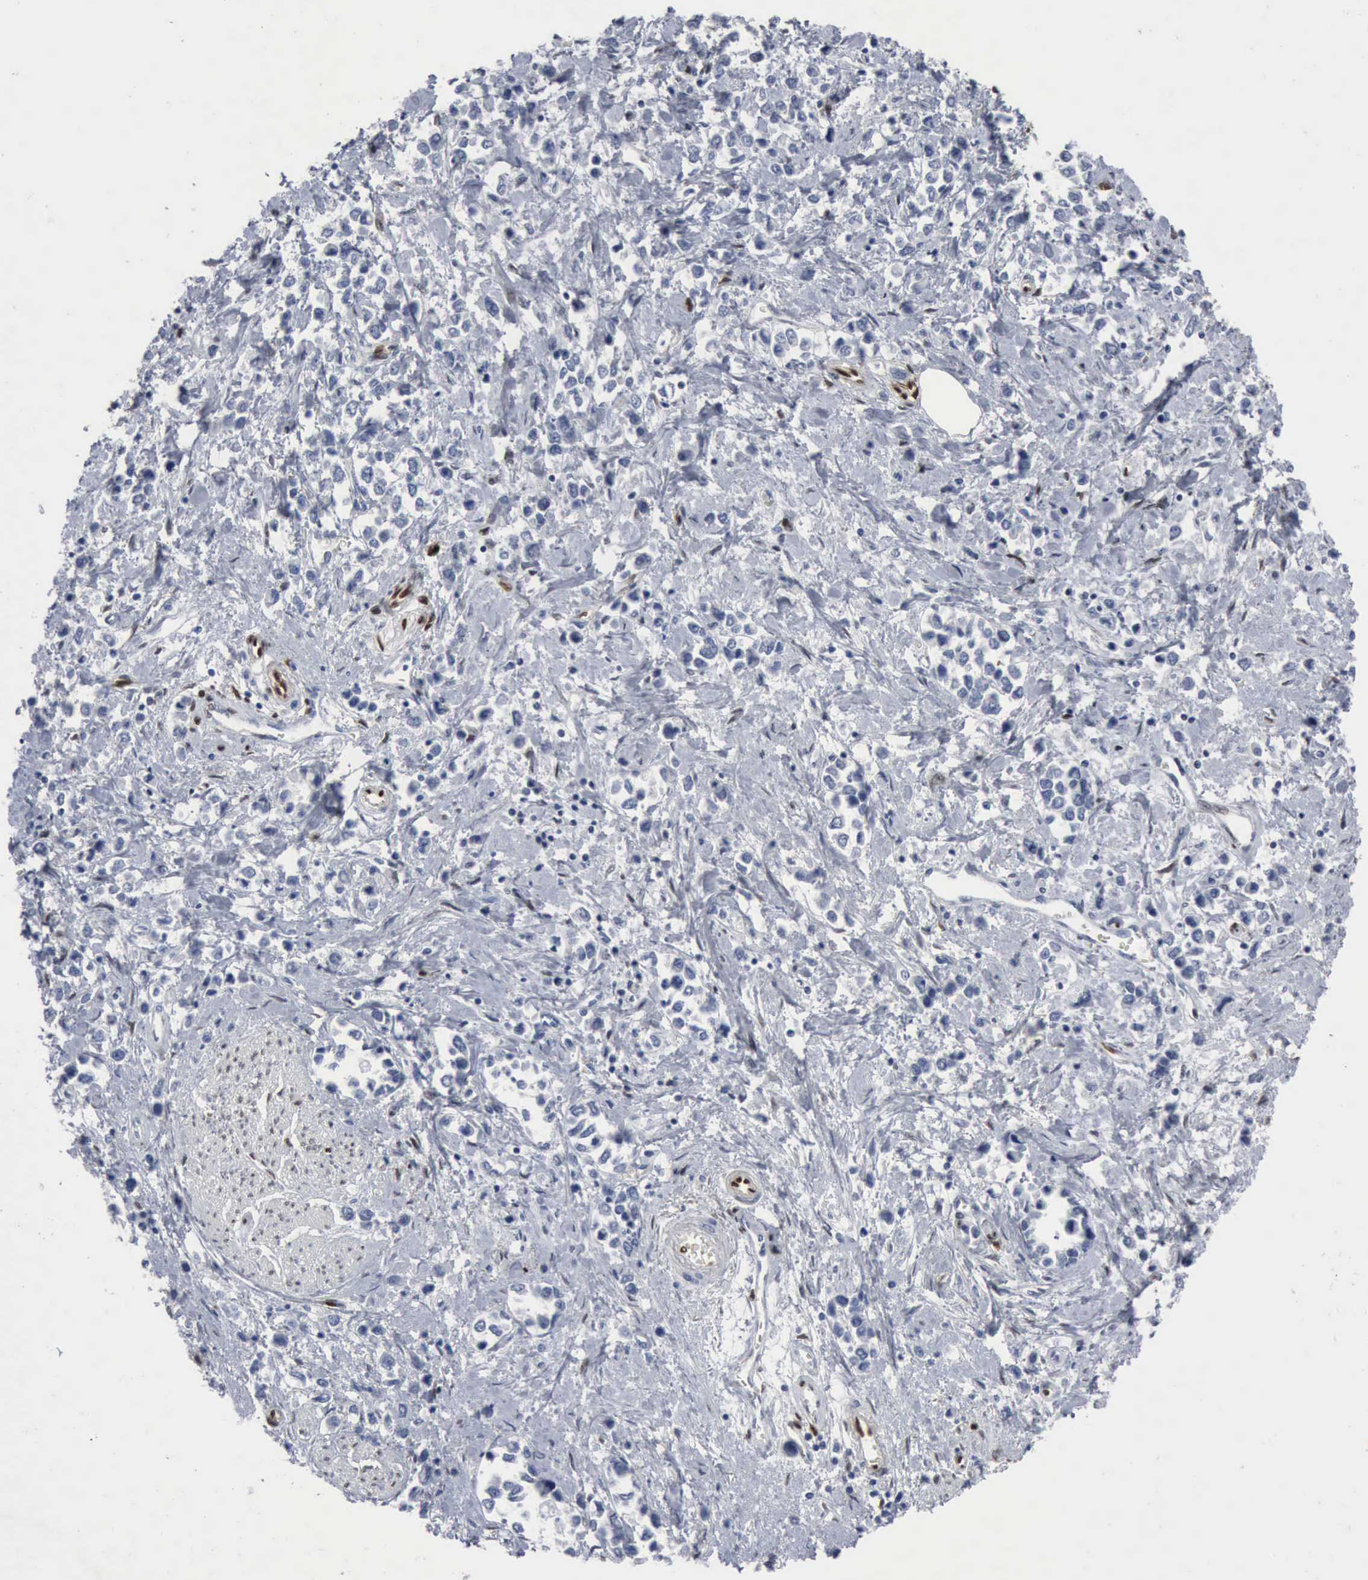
{"staining": {"intensity": "negative", "quantity": "none", "location": "none"}, "tissue": "stomach cancer", "cell_type": "Tumor cells", "image_type": "cancer", "snomed": [{"axis": "morphology", "description": "Adenocarcinoma, NOS"}, {"axis": "topography", "description": "Stomach, upper"}], "caption": "Immunohistochemical staining of human stomach cancer shows no significant staining in tumor cells.", "gene": "FGF2", "patient": {"sex": "male", "age": 76}}